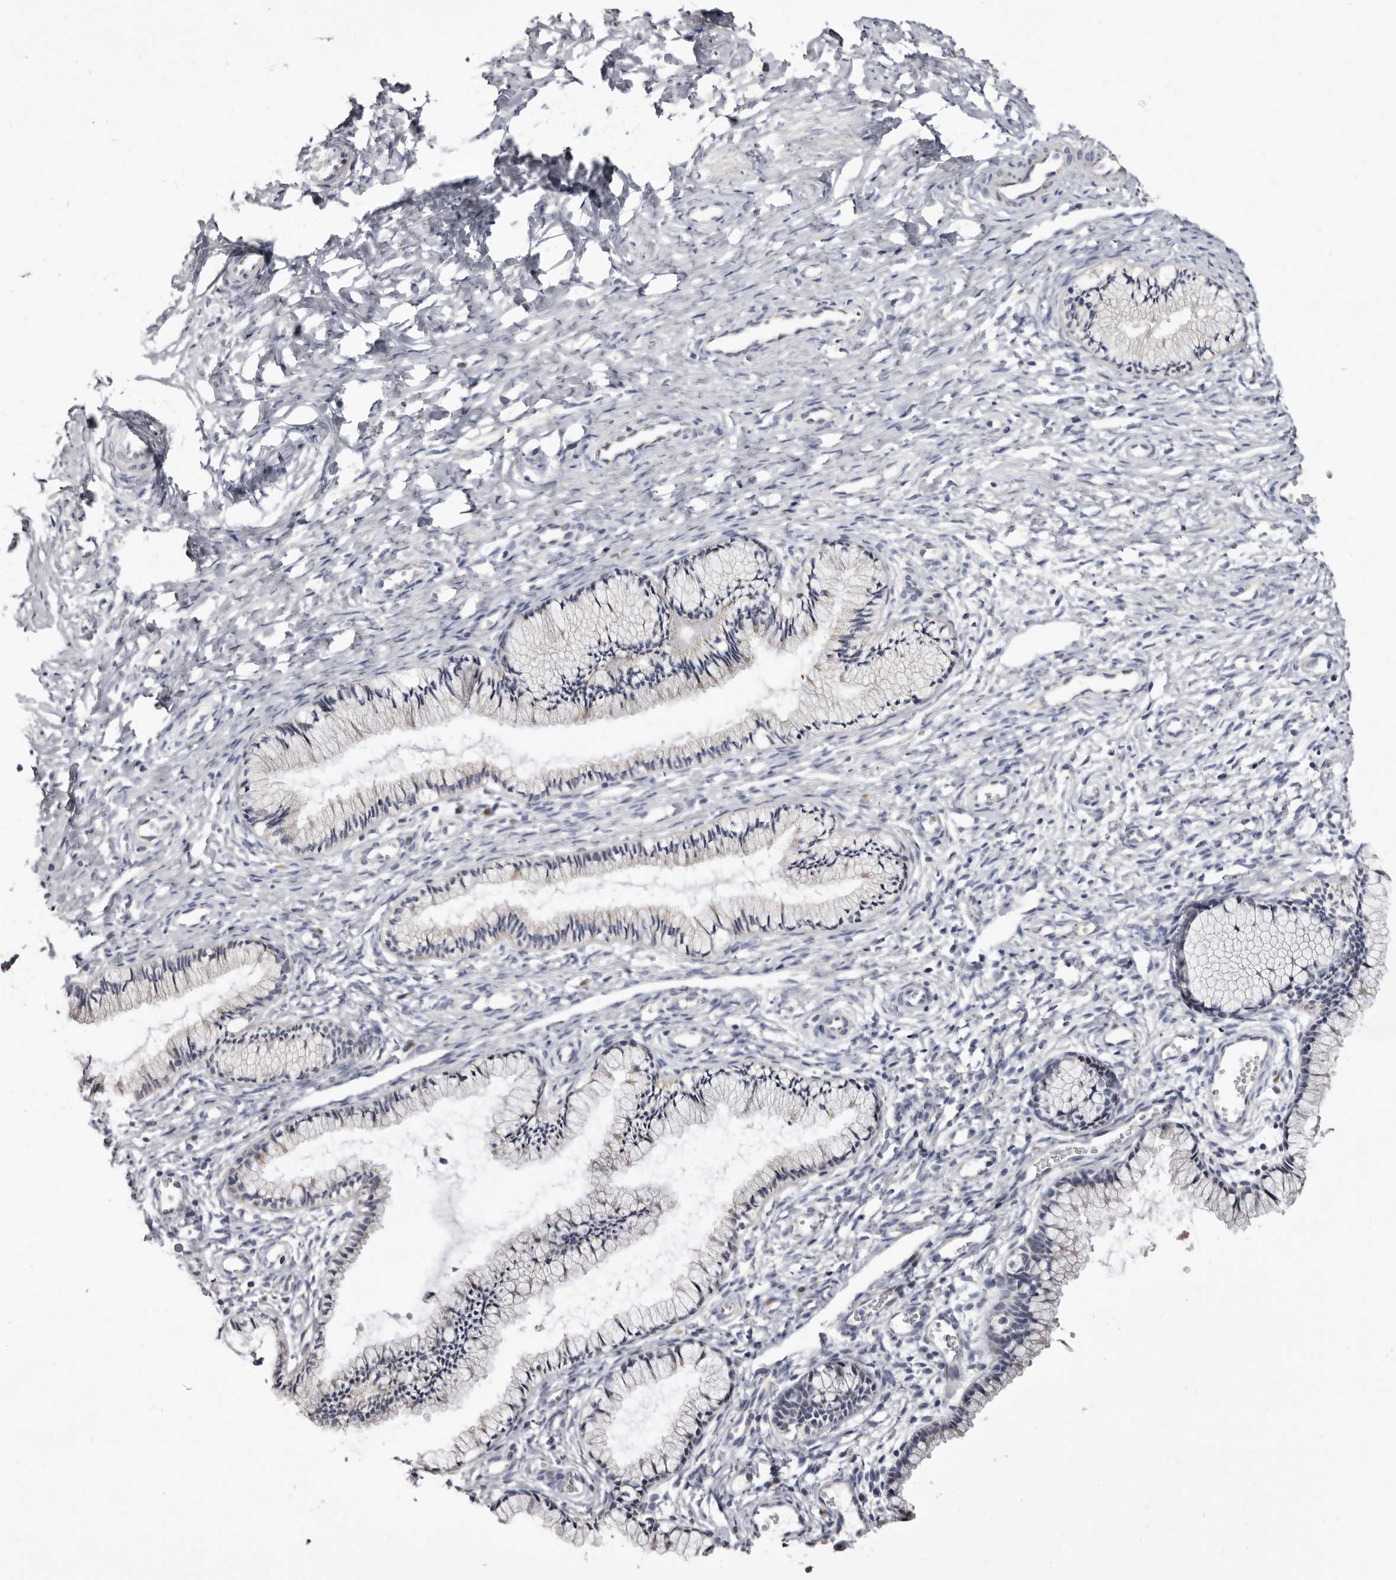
{"staining": {"intensity": "negative", "quantity": "none", "location": "none"}, "tissue": "cervix", "cell_type": "Glandular cells", "image_type": "normal", "snomed": [{"axis": "morphology", "description": "Normal tissue, NOS"}, {"axis": "topography", "description": "Cervix"}], "caption": "The micrograph displays no significant staining in glandular cells of cervix.", "gene": "CASQ1", "patient": {"sex": "female", "age": 27}}